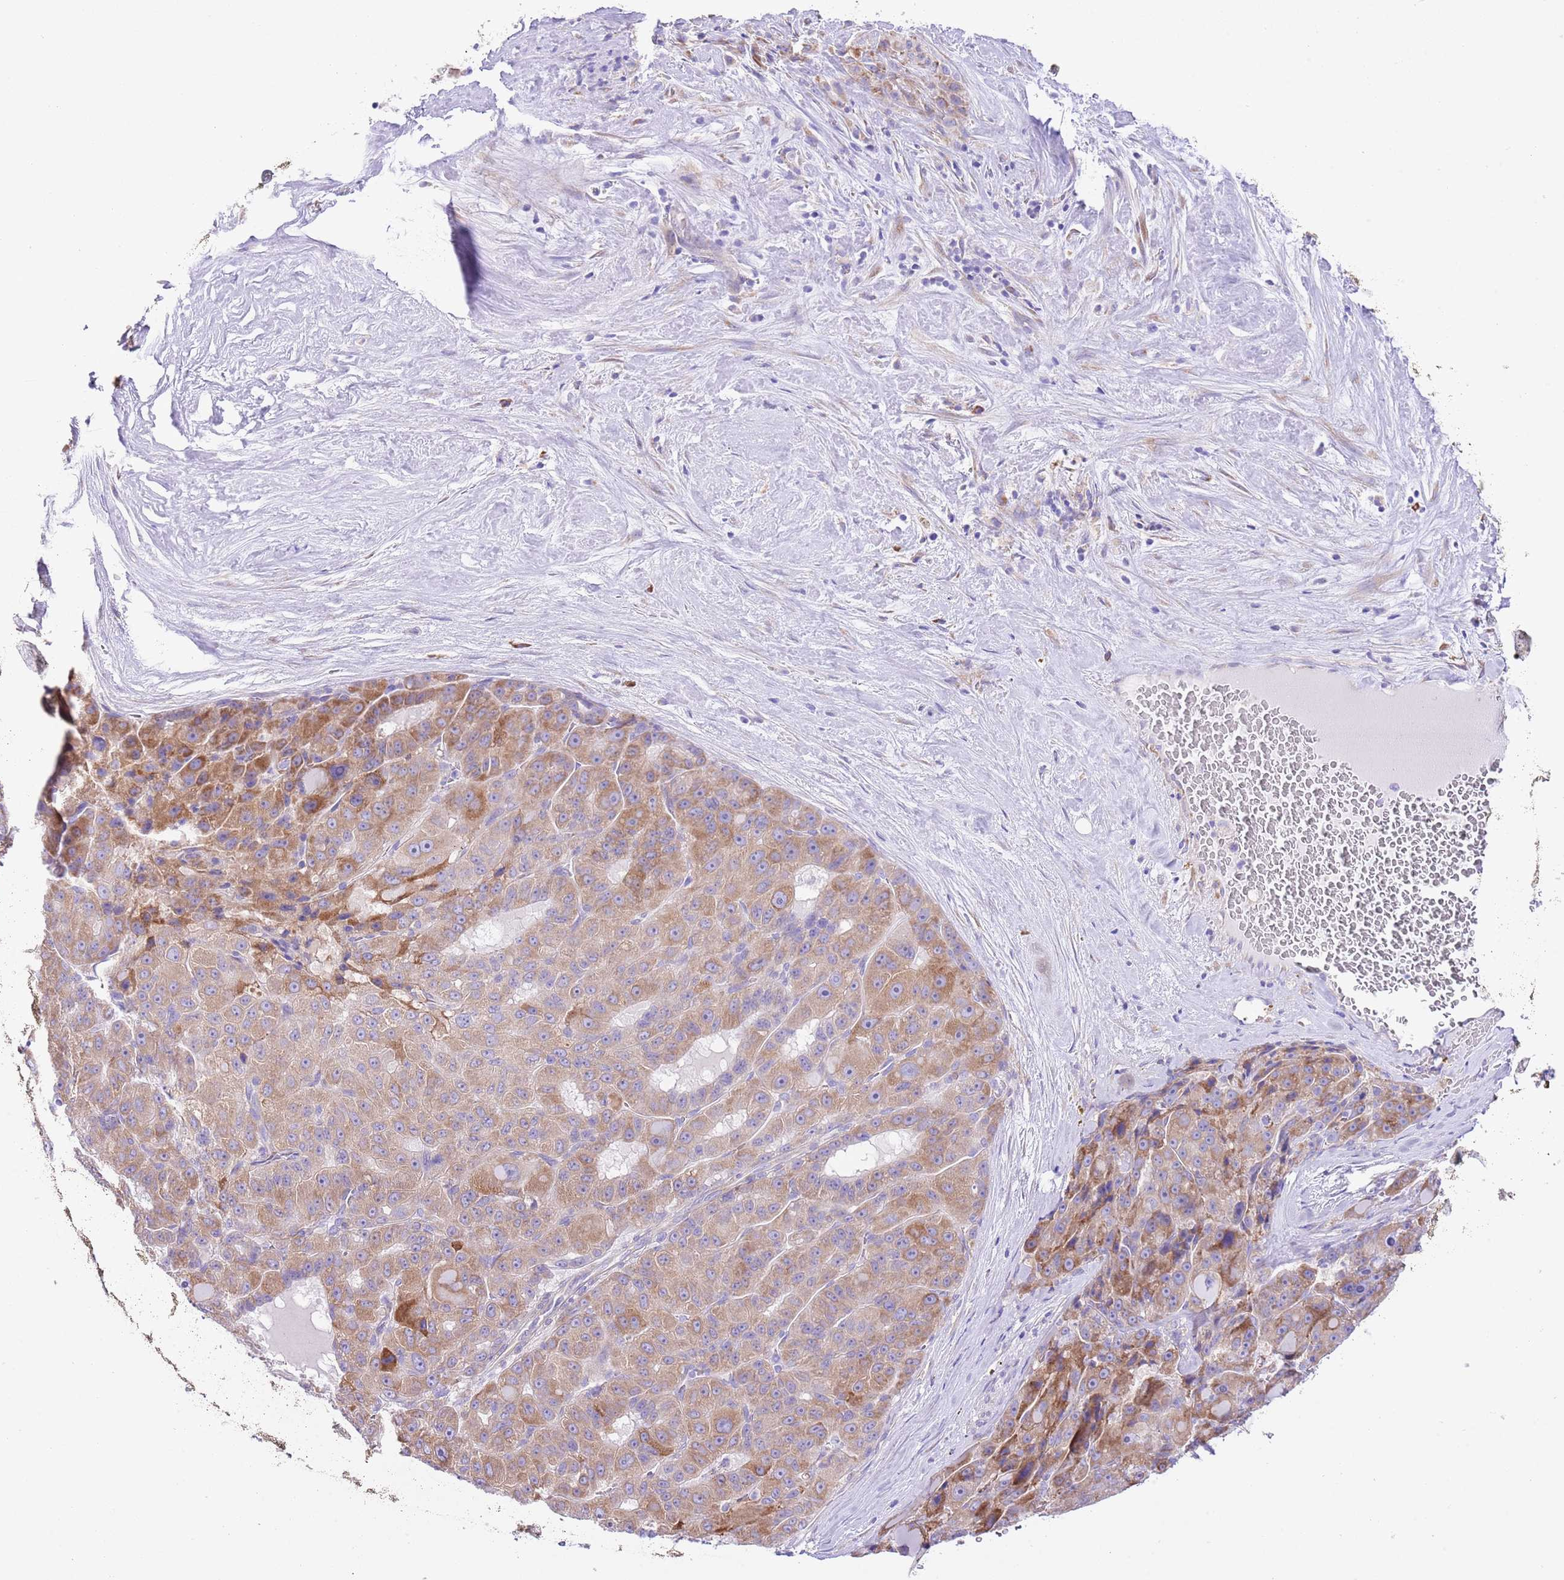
{"staining": {"intensity": "moderate", "quantity": ">75%", "location": "cytoplasmic/membranous"}, "tissue": "liver cancer", "cell_type": "Tumor cells", "image_type": "cancer", "snomed": [{"axis": "morphology", "description": "Carcinoma, Hepatocellular, NOS"}, {"axis": "topography", "description": "Liver"}], "caption": "This photomicrograph shows immunohistochemistry (IHC) staining of liver cancer (hepatocellular carcinoma), with medium moderate cytoplasmic/membranous positivity in approximately >75% of tumor cells.", "gene": "RPS10", "patient": {"sex": "male", "age": 76}}